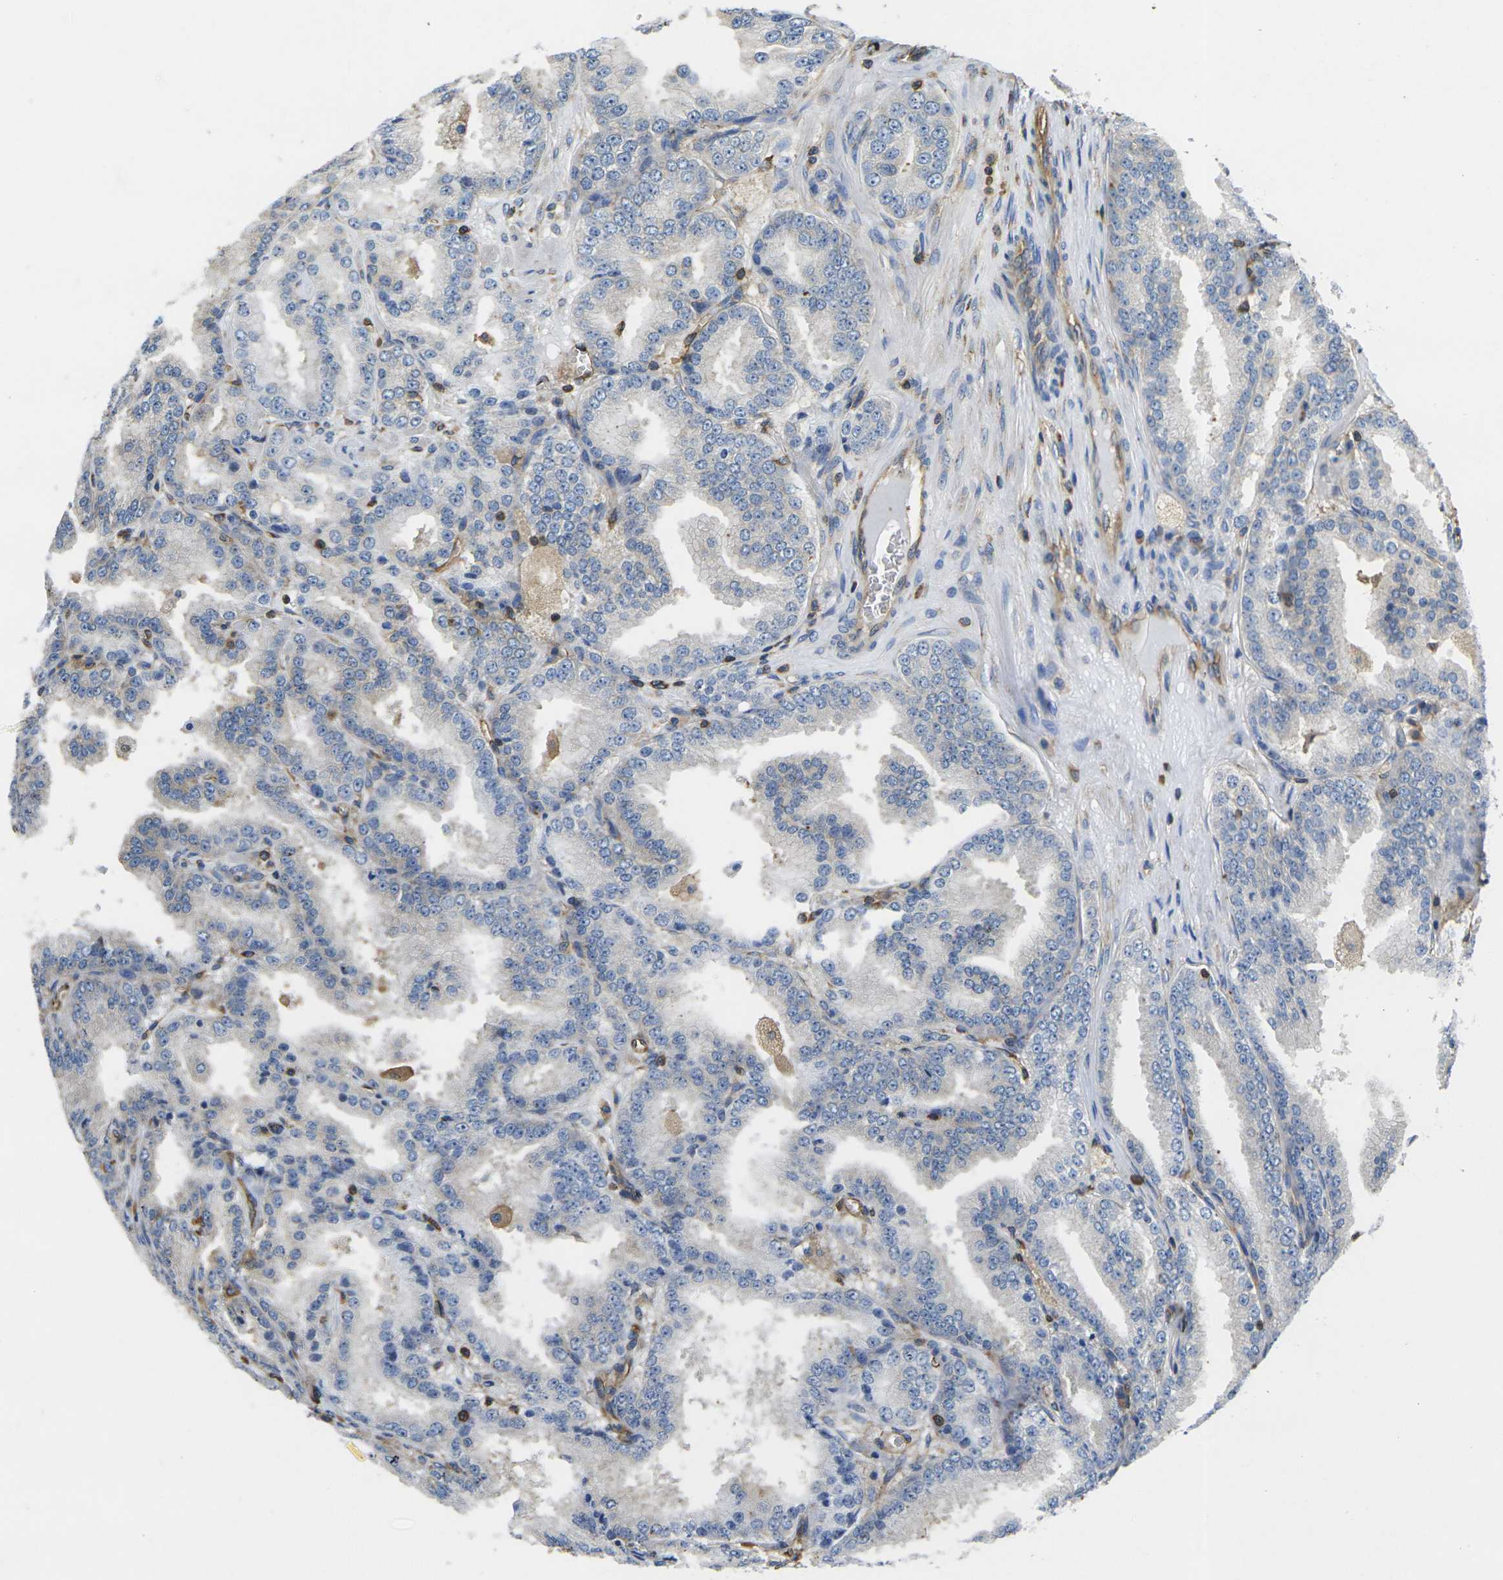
{"staining": {"intensity": "negative", "quantity": "none", "location": "none"}, "tissue": "prostate cancer", "cell_type": "Tumor cells", "image_type": "cancer", "snomed": [{"axis": "morphology", "description": "Adenocarcinoma, High grade"}, {"axis": "topography", "description": "Prostate"}], "caption": "Immunohistochemical staining of prostate adenocarcinoma (high-grade) exhibits no significant staining in tumor cells.", "gene": "FAM110D", "patient": {"sex": "male", "age": 61}}